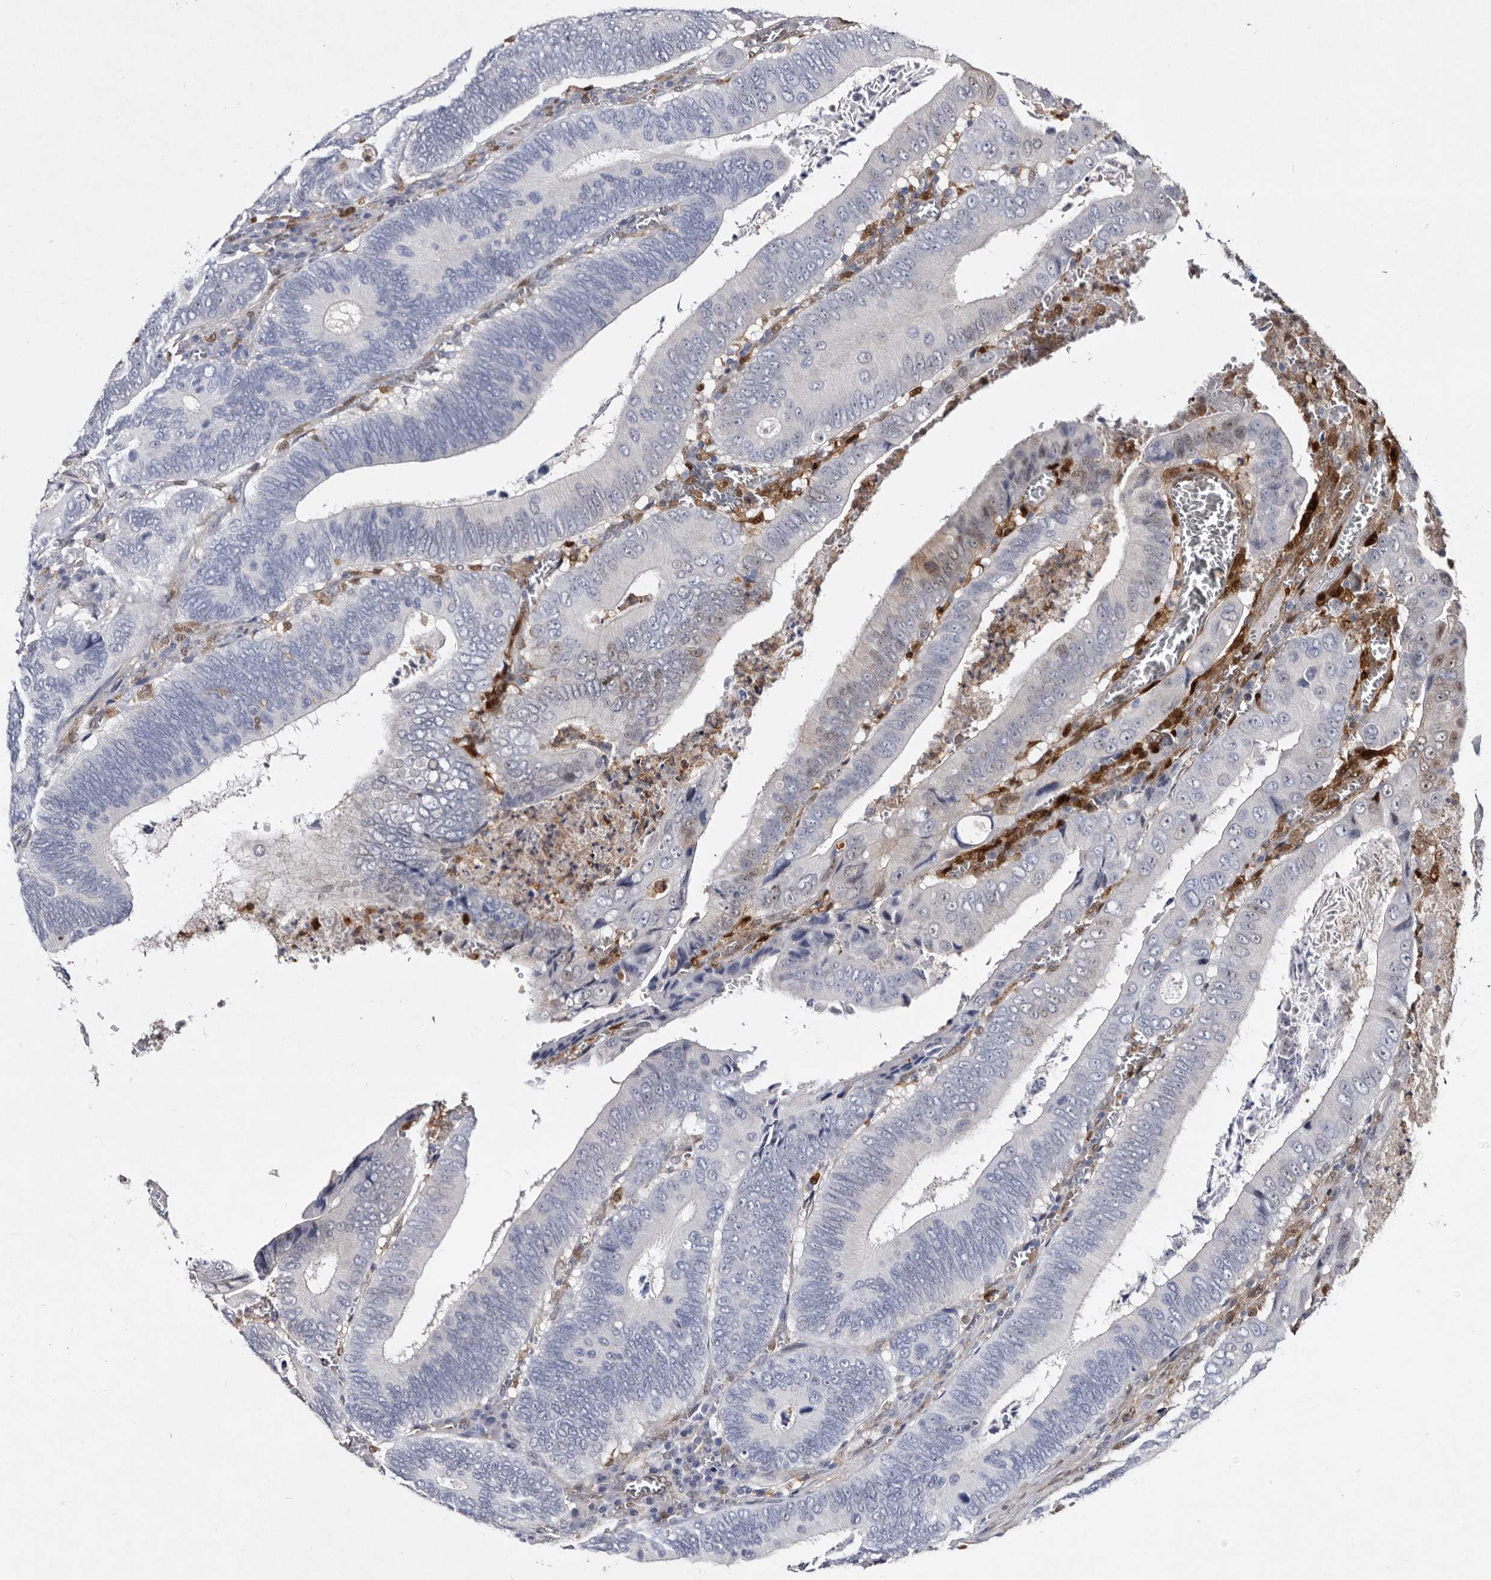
{"staining": {"intensity": "negative", "quantity": "none", "location": "none"}, "tissue": "colorectal cancer", "cell_type": "Tumor cells", "image_type": "cancer", "snomed": [{"axis": "morphology", "description": "Inflammation, NOS"}, {"axis": "morphology", "description": "Adenocarcinoma, NOS"}, {"axis": "topography", "description": "Colon"}], "caption": "There is no significant expression in tumor cells of colorectal cancer (adenocarcinoma).", "gene": "SERPINB8", "patient": {"sex": "male", "age": 72}}